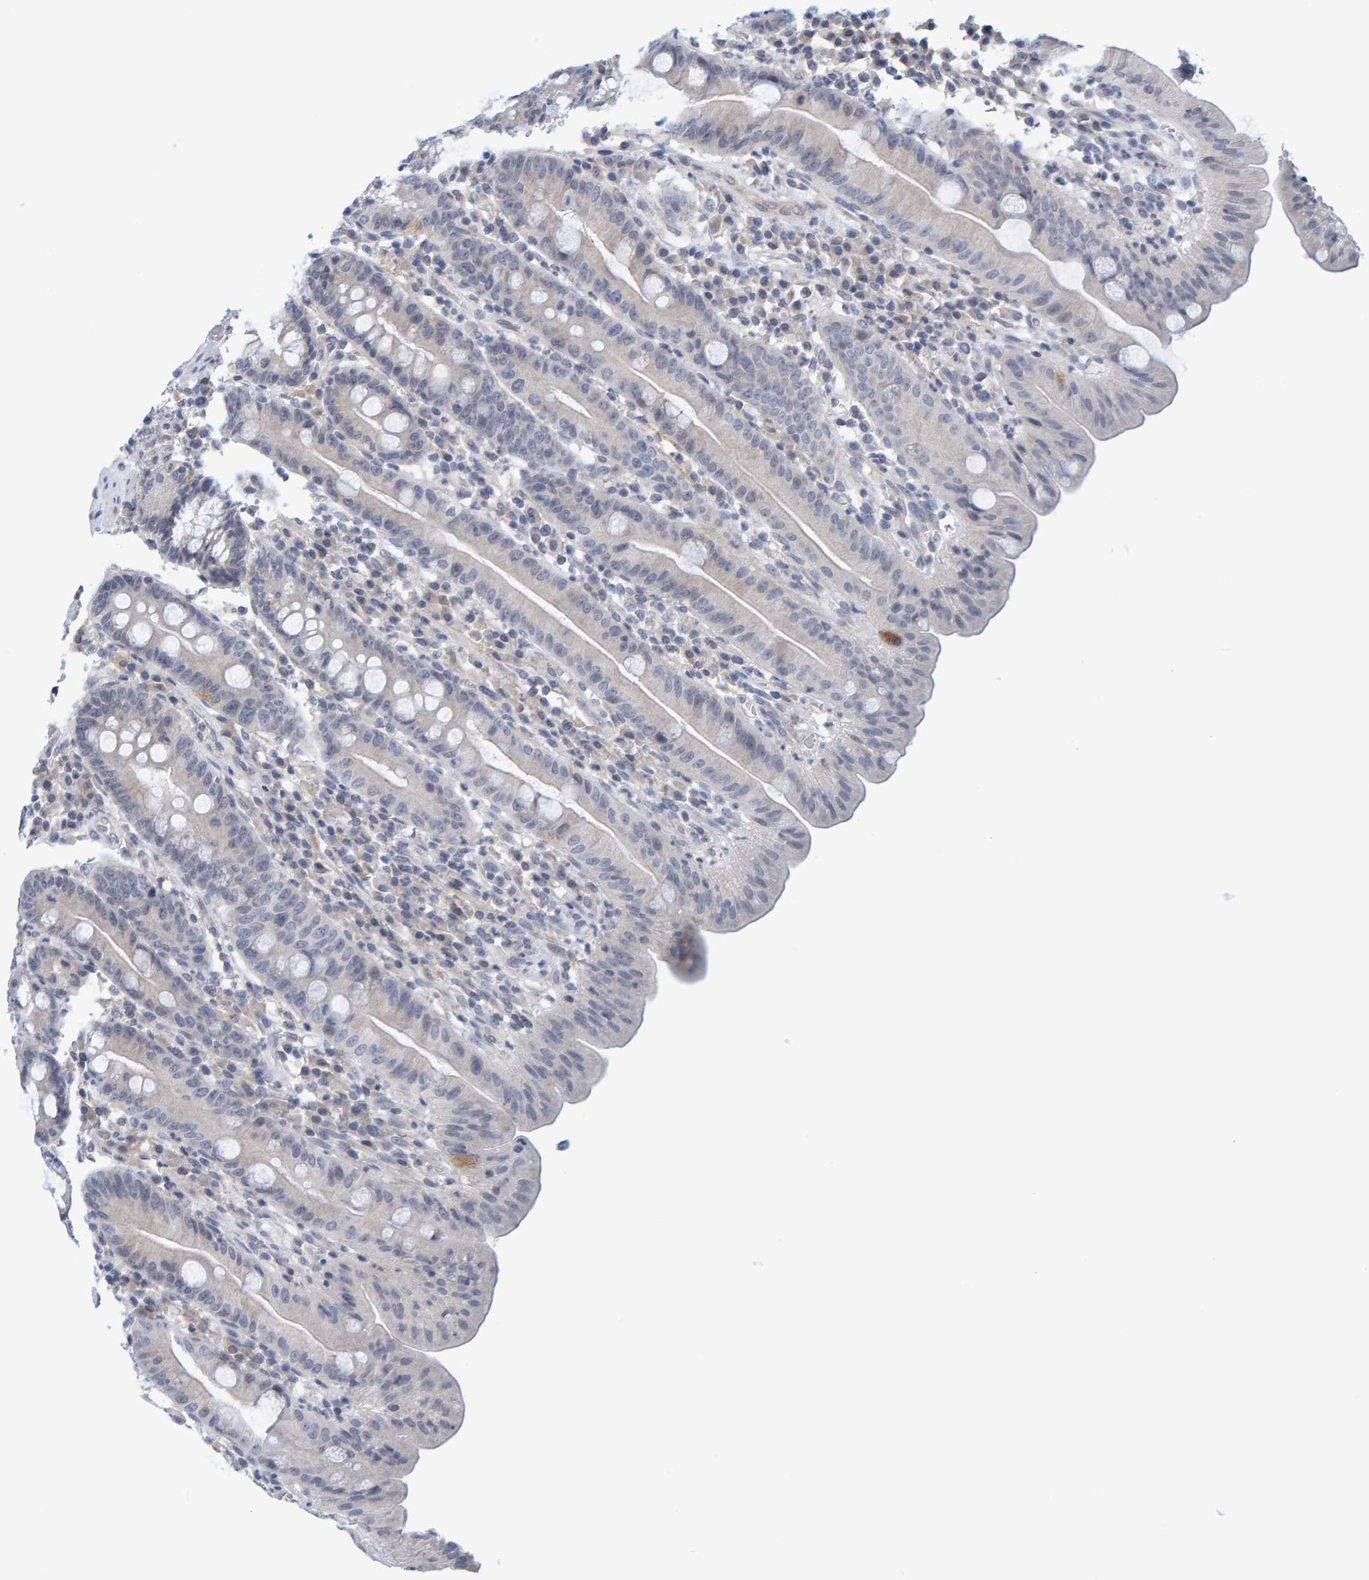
{"staining": {"intensity": "negative", "quantity": "none", "location": "none"}, "tissue": "duodenum", "cell_type": "Glandular cells", "image_type": "normal", "snomed": [{"axis": "morphology", "description": "Normal tissue, NOS"}, {"axis": "topography", "description": "Duodenum"}], "caption": "Glandular cells show no significant positivity in benign duodenum. (Stains: DAB (3,3'-diaminobenzidine) immunohistochemistry (IHC) with hematoxylin counter stain, Microscopy: brightfield microscopy at high magnification).", "gene": "CDH2", "patient": {"sex": "male", "age": 50}}